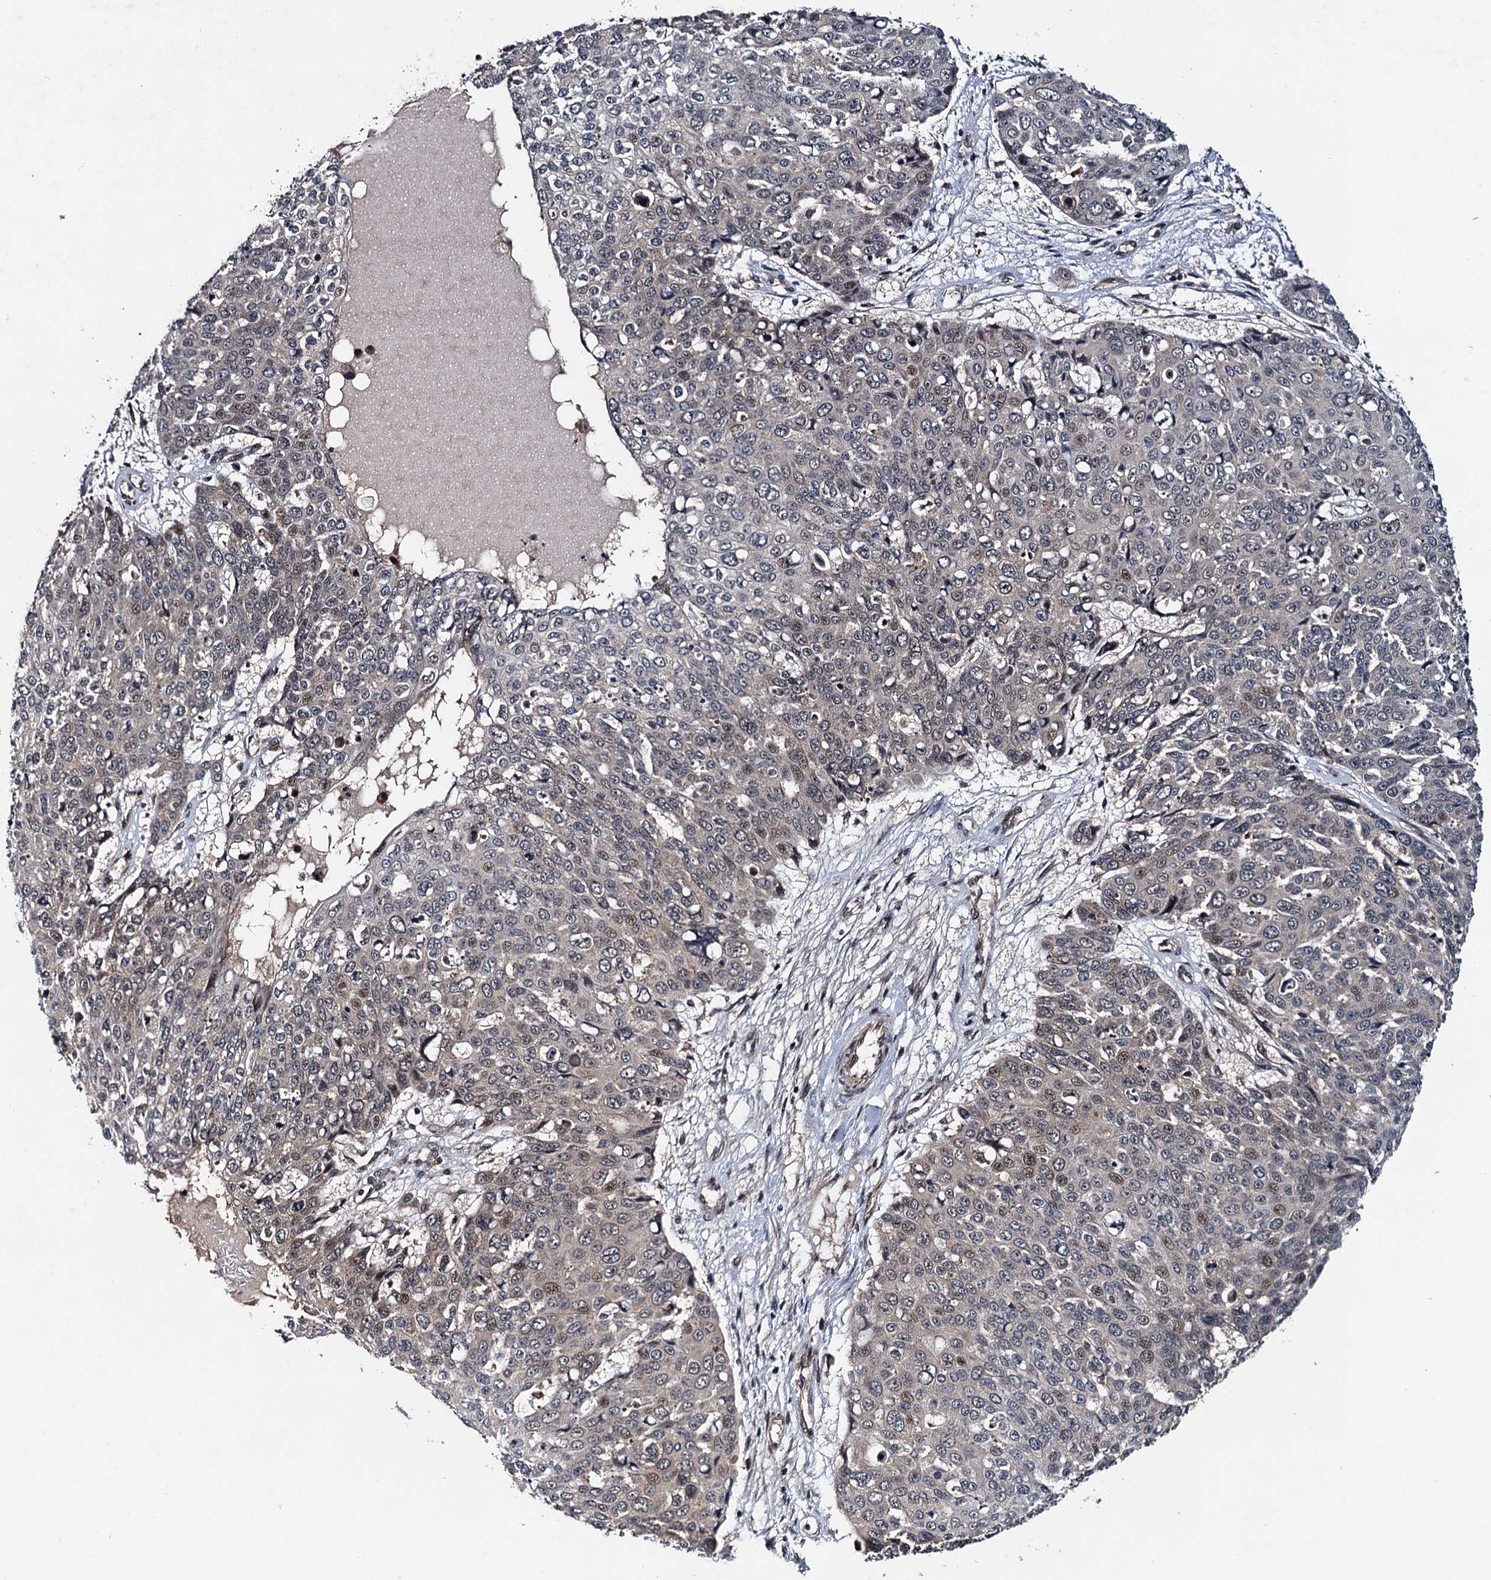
{"staining": {"intensity": "moderate", "quantity": "<25%", "location": "nuclear"}, "tissue": "skin cancer", "cell_type": "Tumor cells", "image_type": "cancer", "snomed": [{"axis": "morphology", "description": "Squamous cell carcinoma, NOS"}, {"axis": "topography", "description": "Skin"}], "caption": "The photomicrograph reveals staining of skin squamous cell carcinoma, revealing moderate nuclear protein expression (brown color) within tumor cells. Using DAB (3,3'-diaminobenzidine) (brown) and hematoxylin (blue) stains, captured at high magnification using brightfield microscopy.", "gene": "NAA16", "patient": {"sex": "male", "age": 71}}